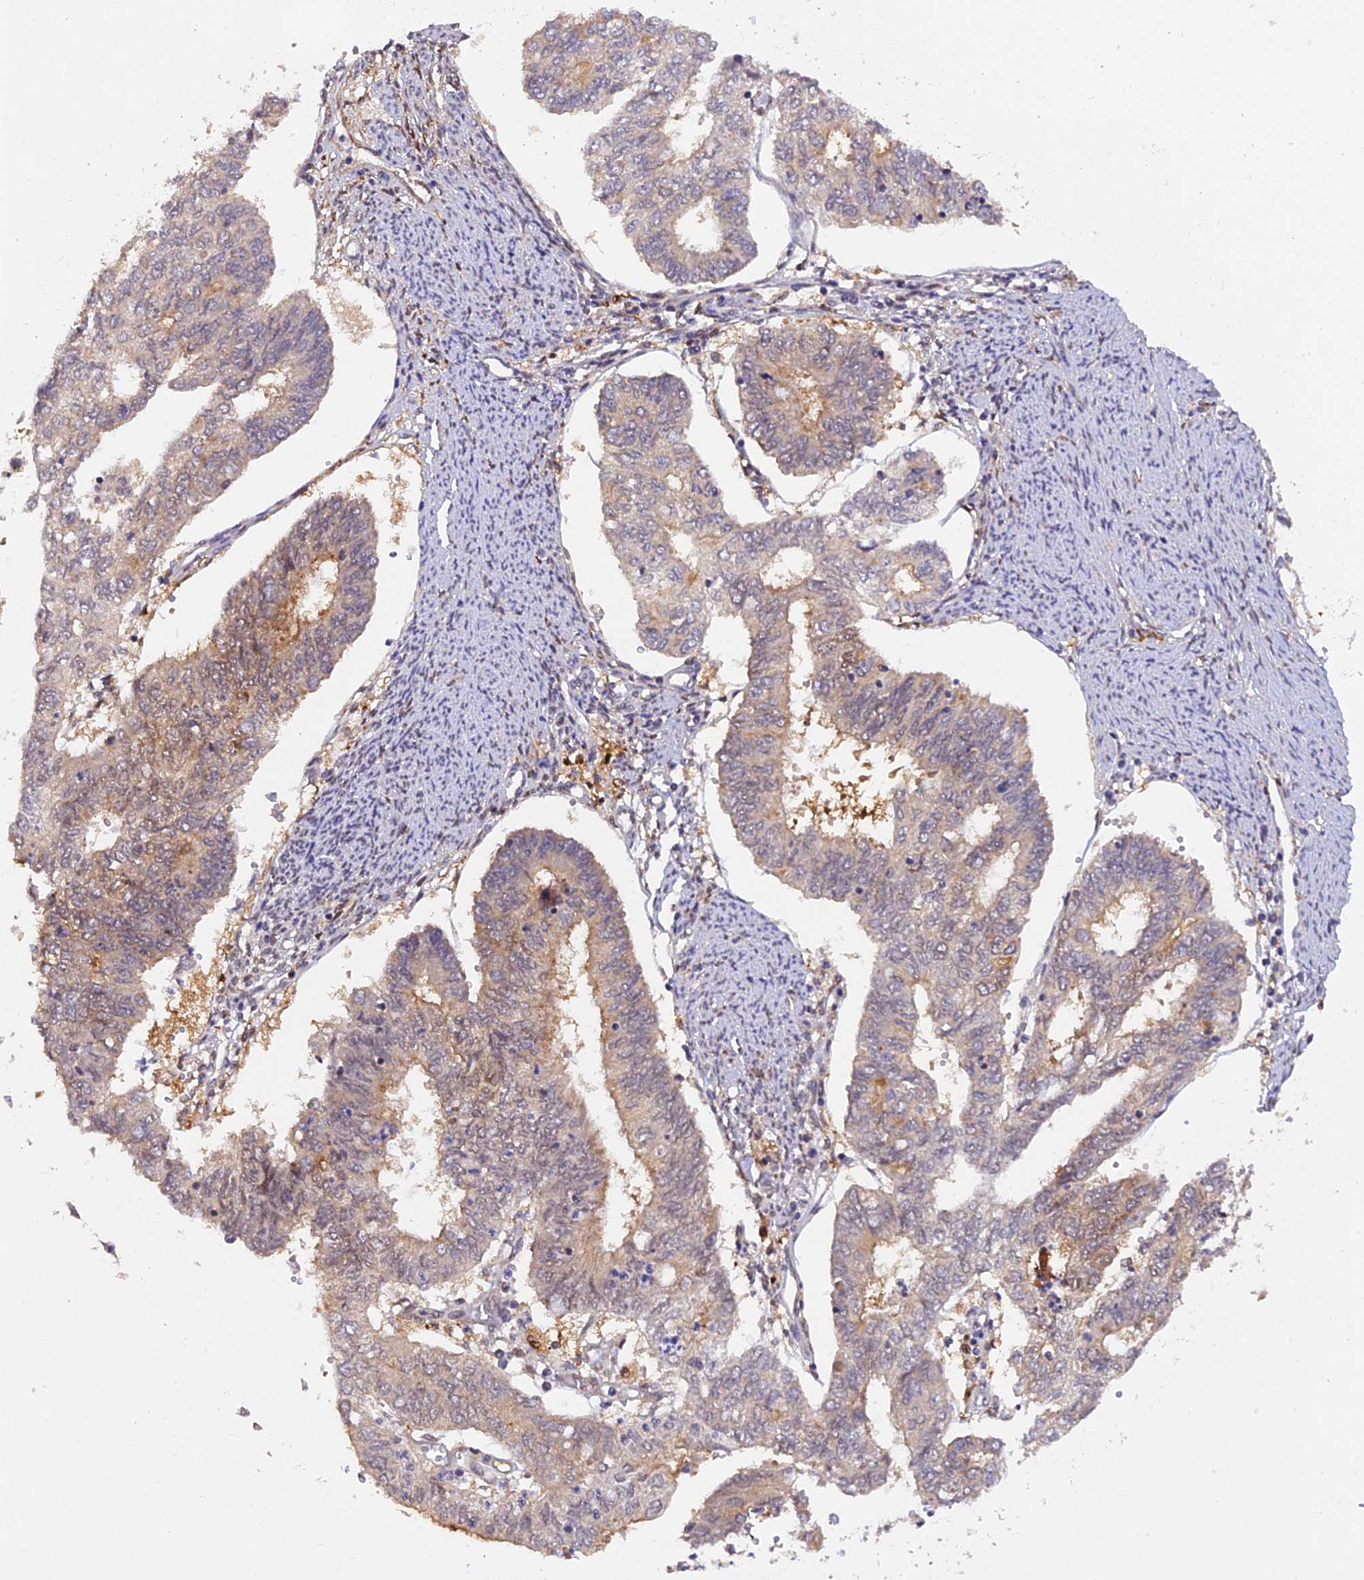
{"staining": {"intensity": "weak", "quantity": "<25%", "location": "cytoplasmic/membranous"}, "tissue": "endometrial cancer", "cell_type": "Tumor cells", "image_type": "cancer", "snomed": [{"axis": "morphology", "description": "Adenocarcinoma, NOS"}, {"axis": "topography", "description": "Endometrium"}], "caption": "Endometrial adenocarcinoma stained for a protein using immunohistochemistry reveals no staining tumor cells.", "gene": "MNS1", "patient": {"sex": "female", "age": 68}}